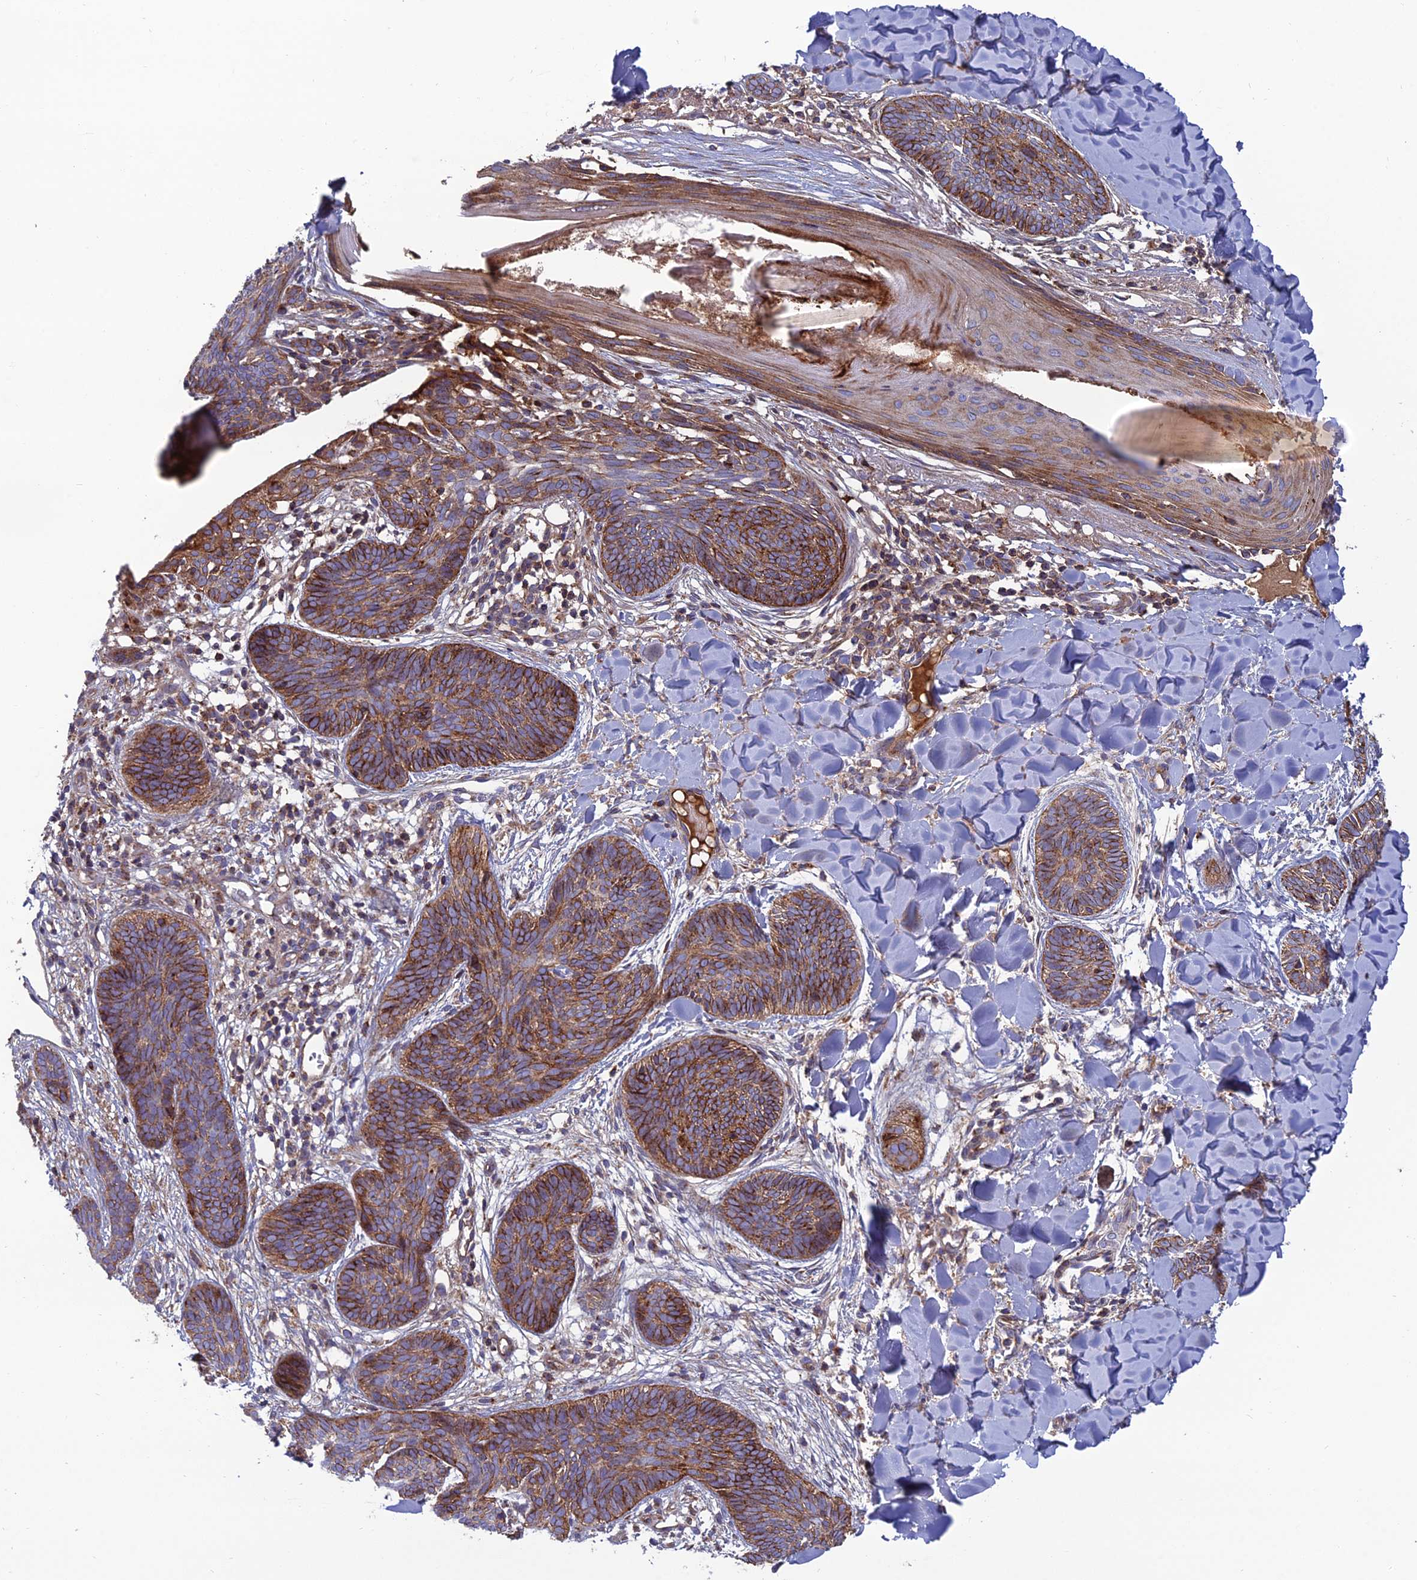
{"staining": {"intensity": "moderate", "quantity": ">75%", "location": "cytoplasmic/membranous"}, "tissue": "skin cancer", "cell_type": "Tumor cells", "image_type": "cancer", "snomed": [{"axis": "morphology", "description": "Basal cell carcinoma"}, {"axis": "topography", "description": "Skin"}], "caption": "IHC (DAB) staining of skin basal cell carcinoma demonstrates moderate cytoplasmic/membranous protein expression in approximately >75% of tumor cells.", "gene": "LNPEP", "patient": {"sex": "female", "age": 81}}